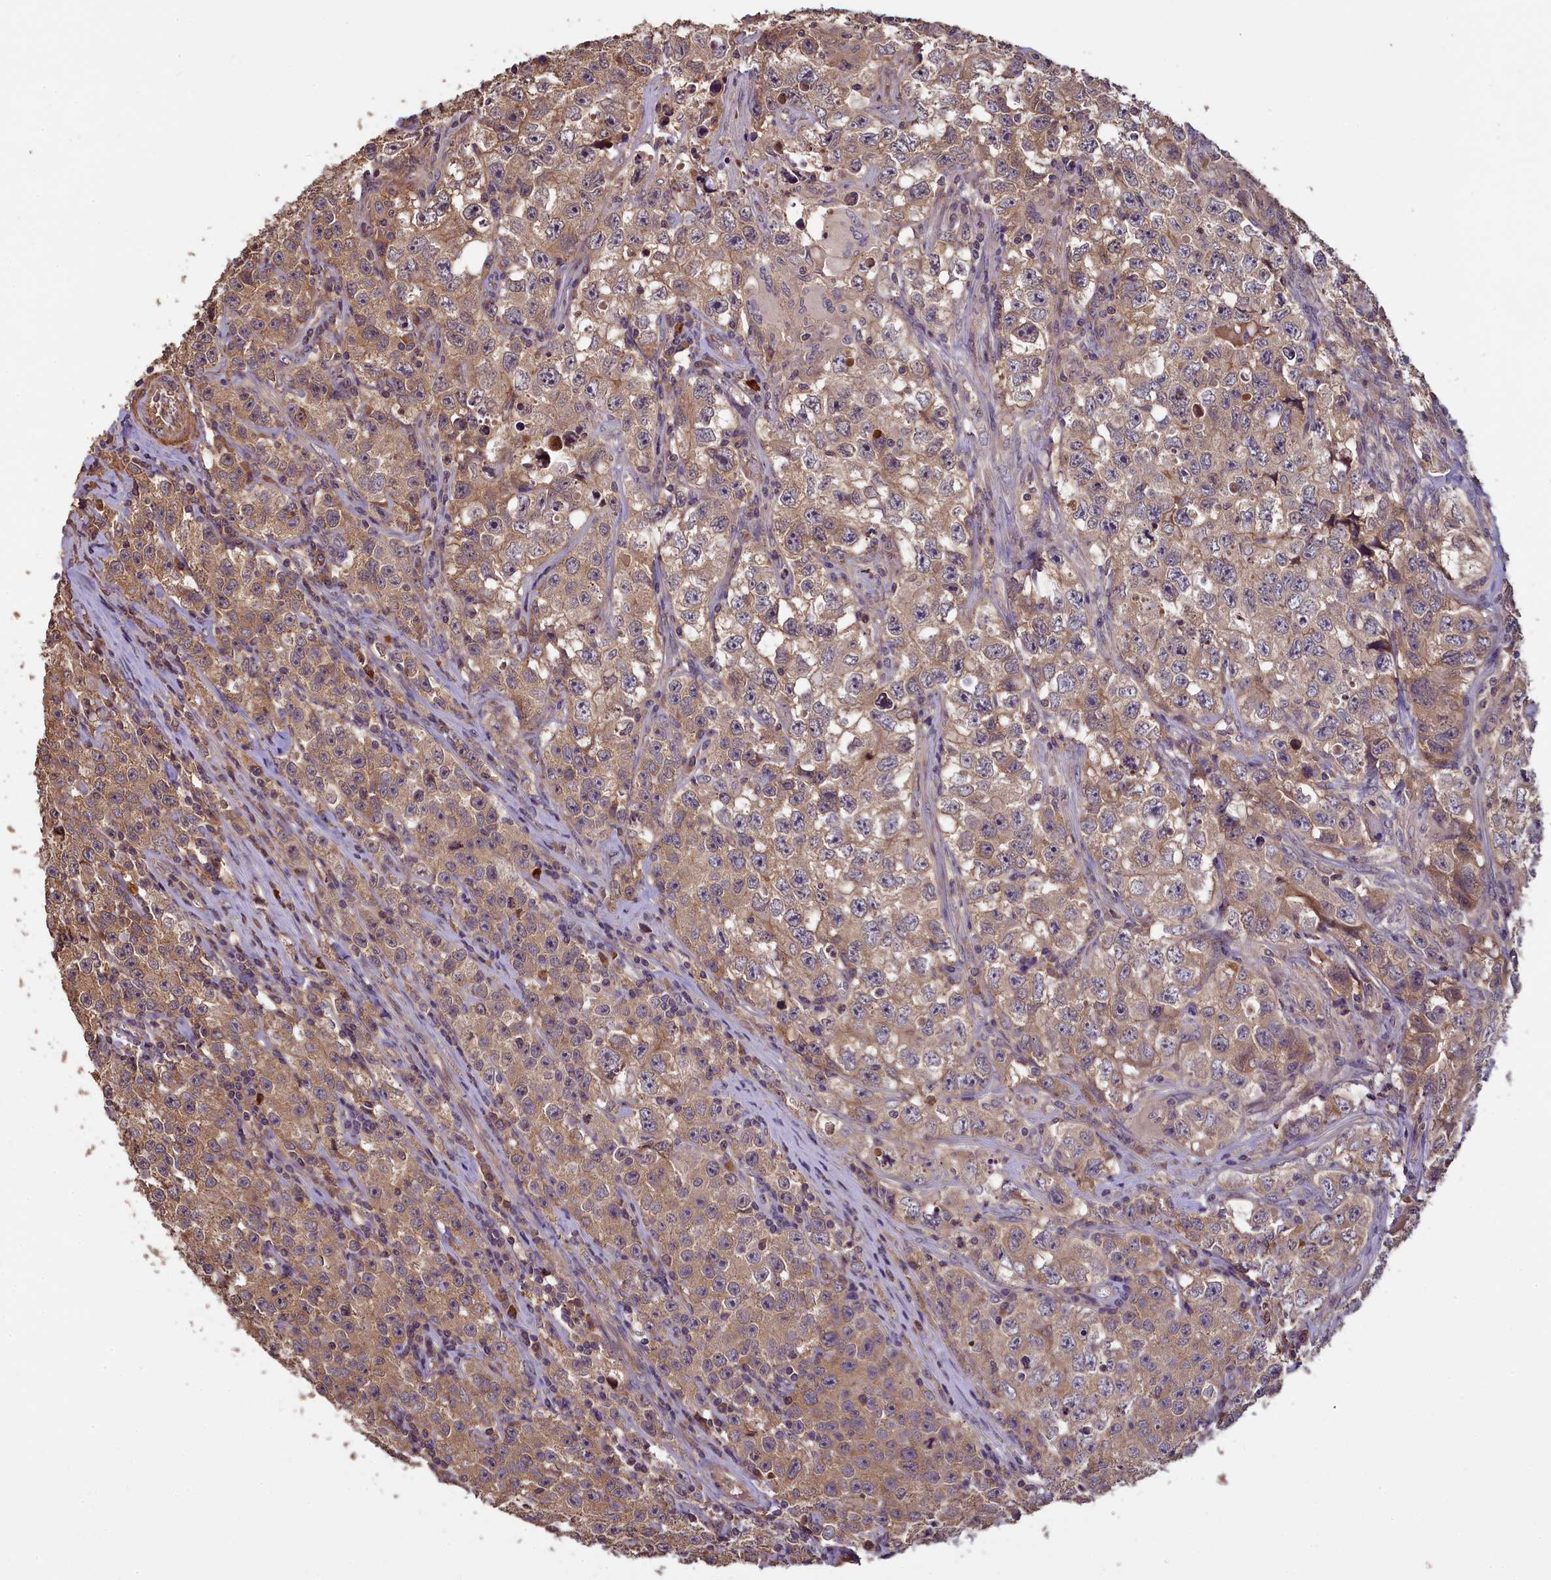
{"staining": {"intensity": "moderate", "quantity": ">75%", "location": "cytoplasmic/membranous"}, "tissue": "testis cancer", "cell_type": "Tumor cells", "image_type": "cancer", "snomed": [{"axis": "morphology", "description": "Seminoma, NOS"}, {"axis": "morphology", "description": "Carcinoma, Embryonal, NOS"}, {"axis": "topography", "description": "Testis"}], "caption": "Testis cancer (embryonal carcinoma) was stained to show a protein in brown. There is medium levels of moderate cytoplasmic/membranous staining in approximately >75% of tumor cells. (IHC, brightfield microscopy, high magnification).", "gene": "NUDT6", "patient": {"sex": "male", "age": 43}}